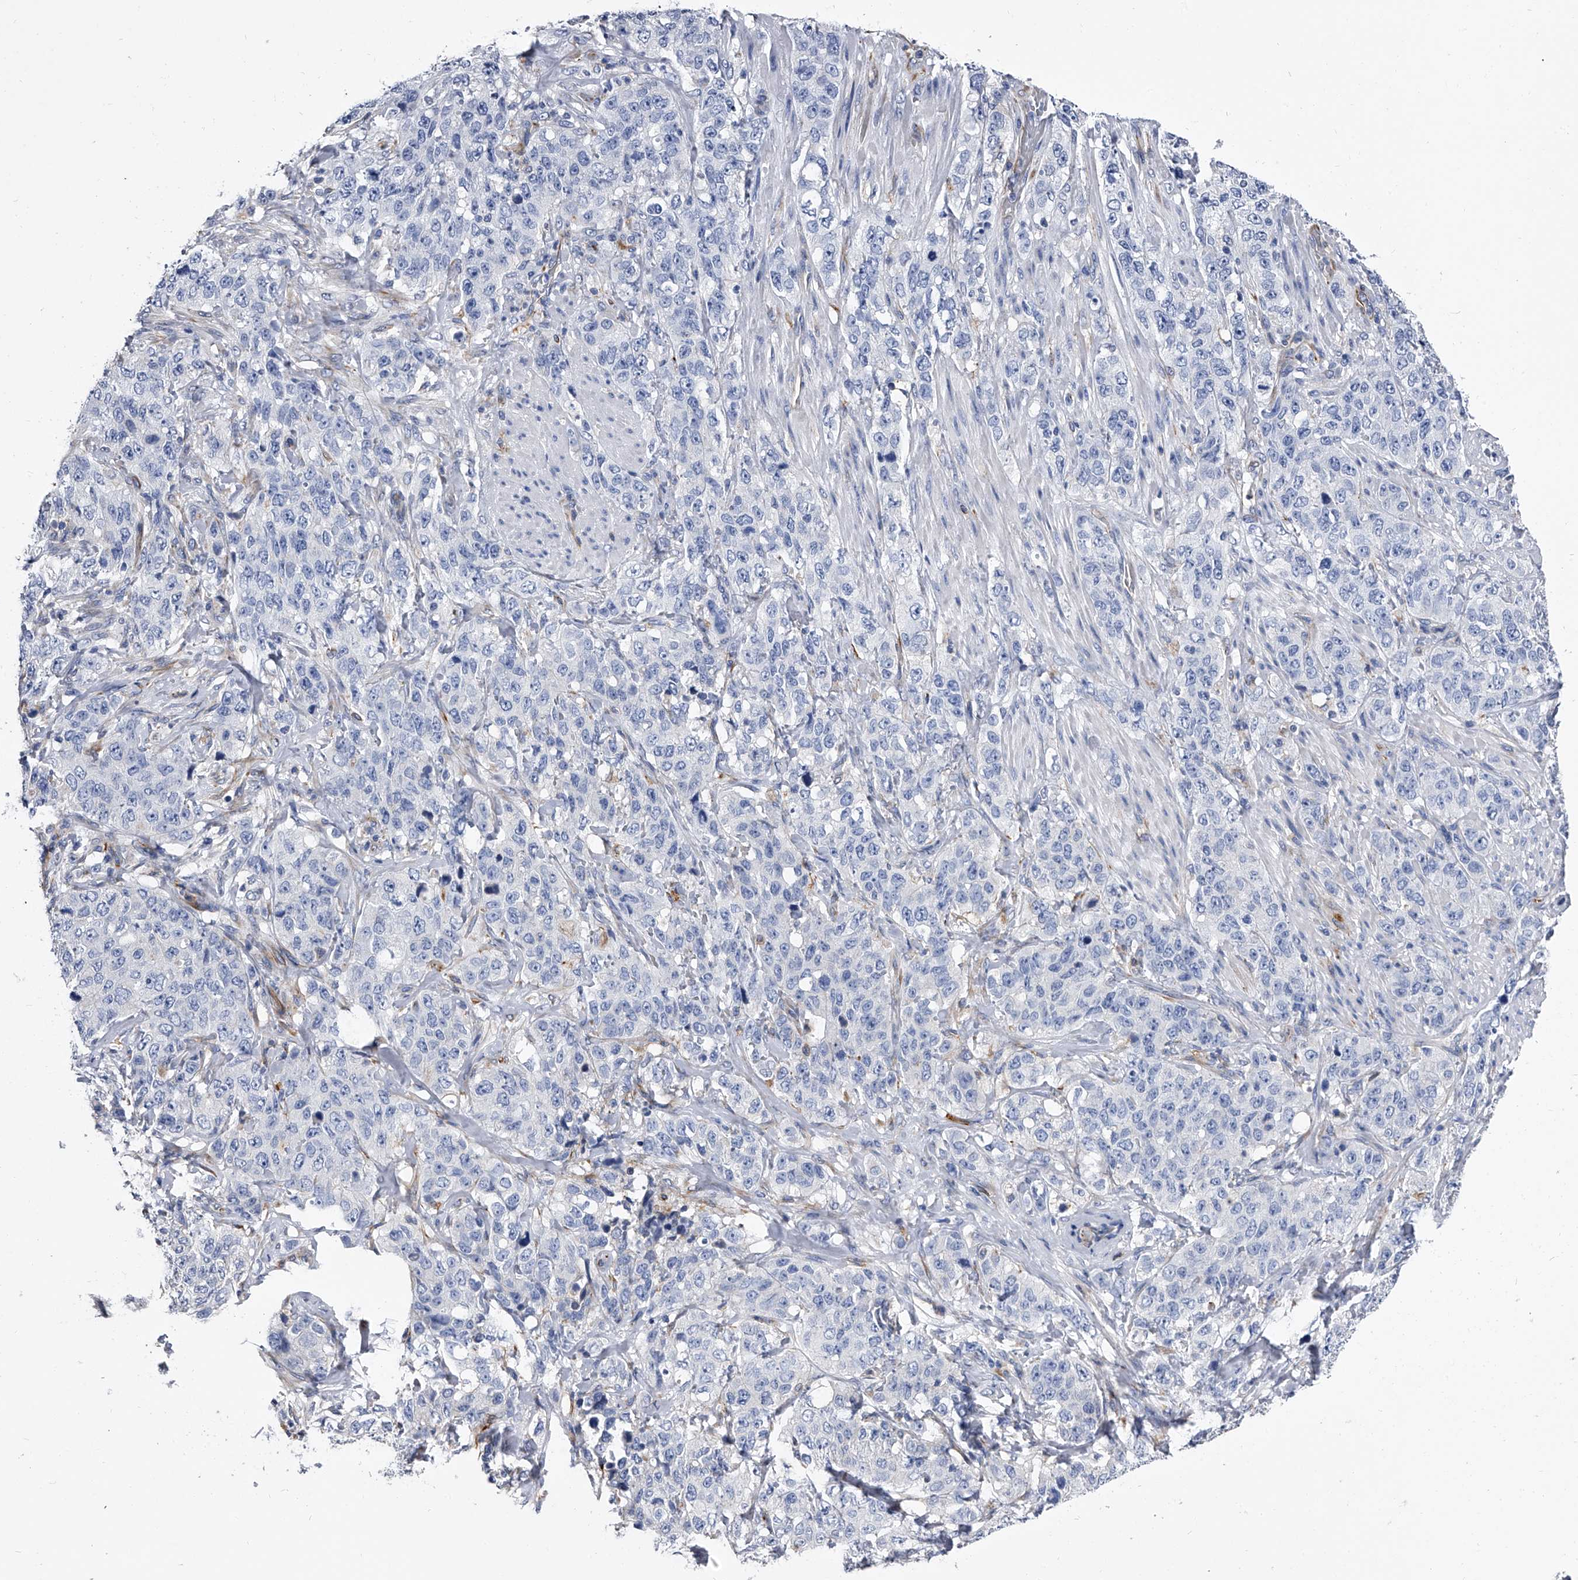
{"staining": {"intensity": "negative", "quantity": "none", "location": "none"}, "tissue": "stomach cancer", "cell_type": "Tumor cells", "image_type": "cancer", "snomed": [{"axis": "morphology", "description": "Adenocarcinoma, NOS"}, {"axis": "topography", "description": "Stomach"}], "caption": "The histopathology image reveals no staining of tumor cells in stomach cancer (adenocarcinoma). (DAB immunohistochemistry visualized using brightfield microscopy, high magnification).", "gene": "EFCAB7", "patient": {"sex": "male", "age": 48}}